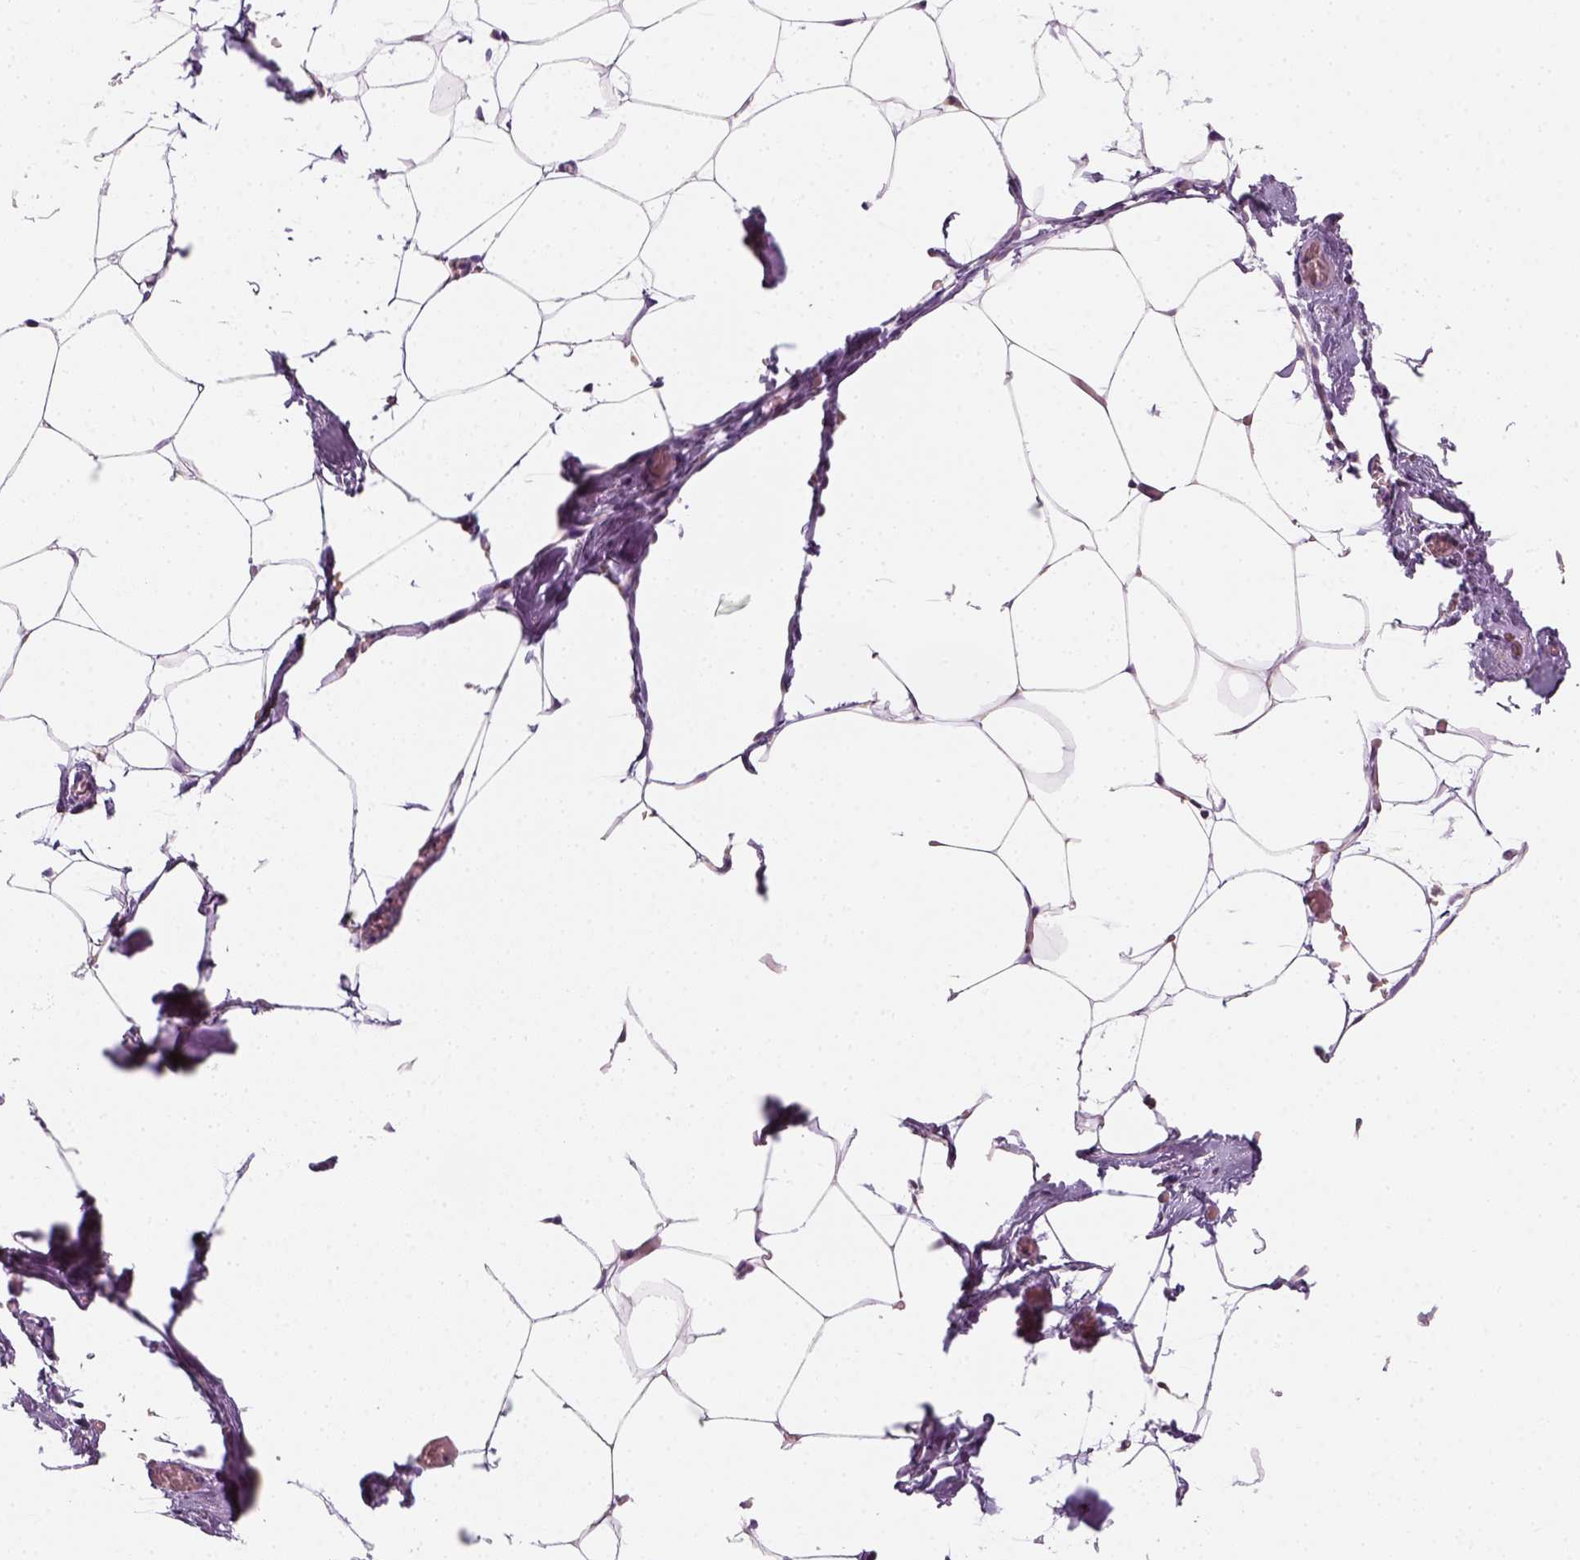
{"staining": {"intensity": "negative", "quantity": "none", "location": "none"}, "tissue": "adipose tissue", "cell_type": "Adipocytes", "image_type": "normal", "snomed": [{"axis": "morphology", "description": "Normal tissue, NOS"}, {"axis": "topography", "description": "Adipose tissue"}], "caption": "There is no significant staining in adipocytes of adipose tissue. Nuclei are stained in blue.", "gene": "AWAT2", "patient": {"sex": "male", "age": 57}}